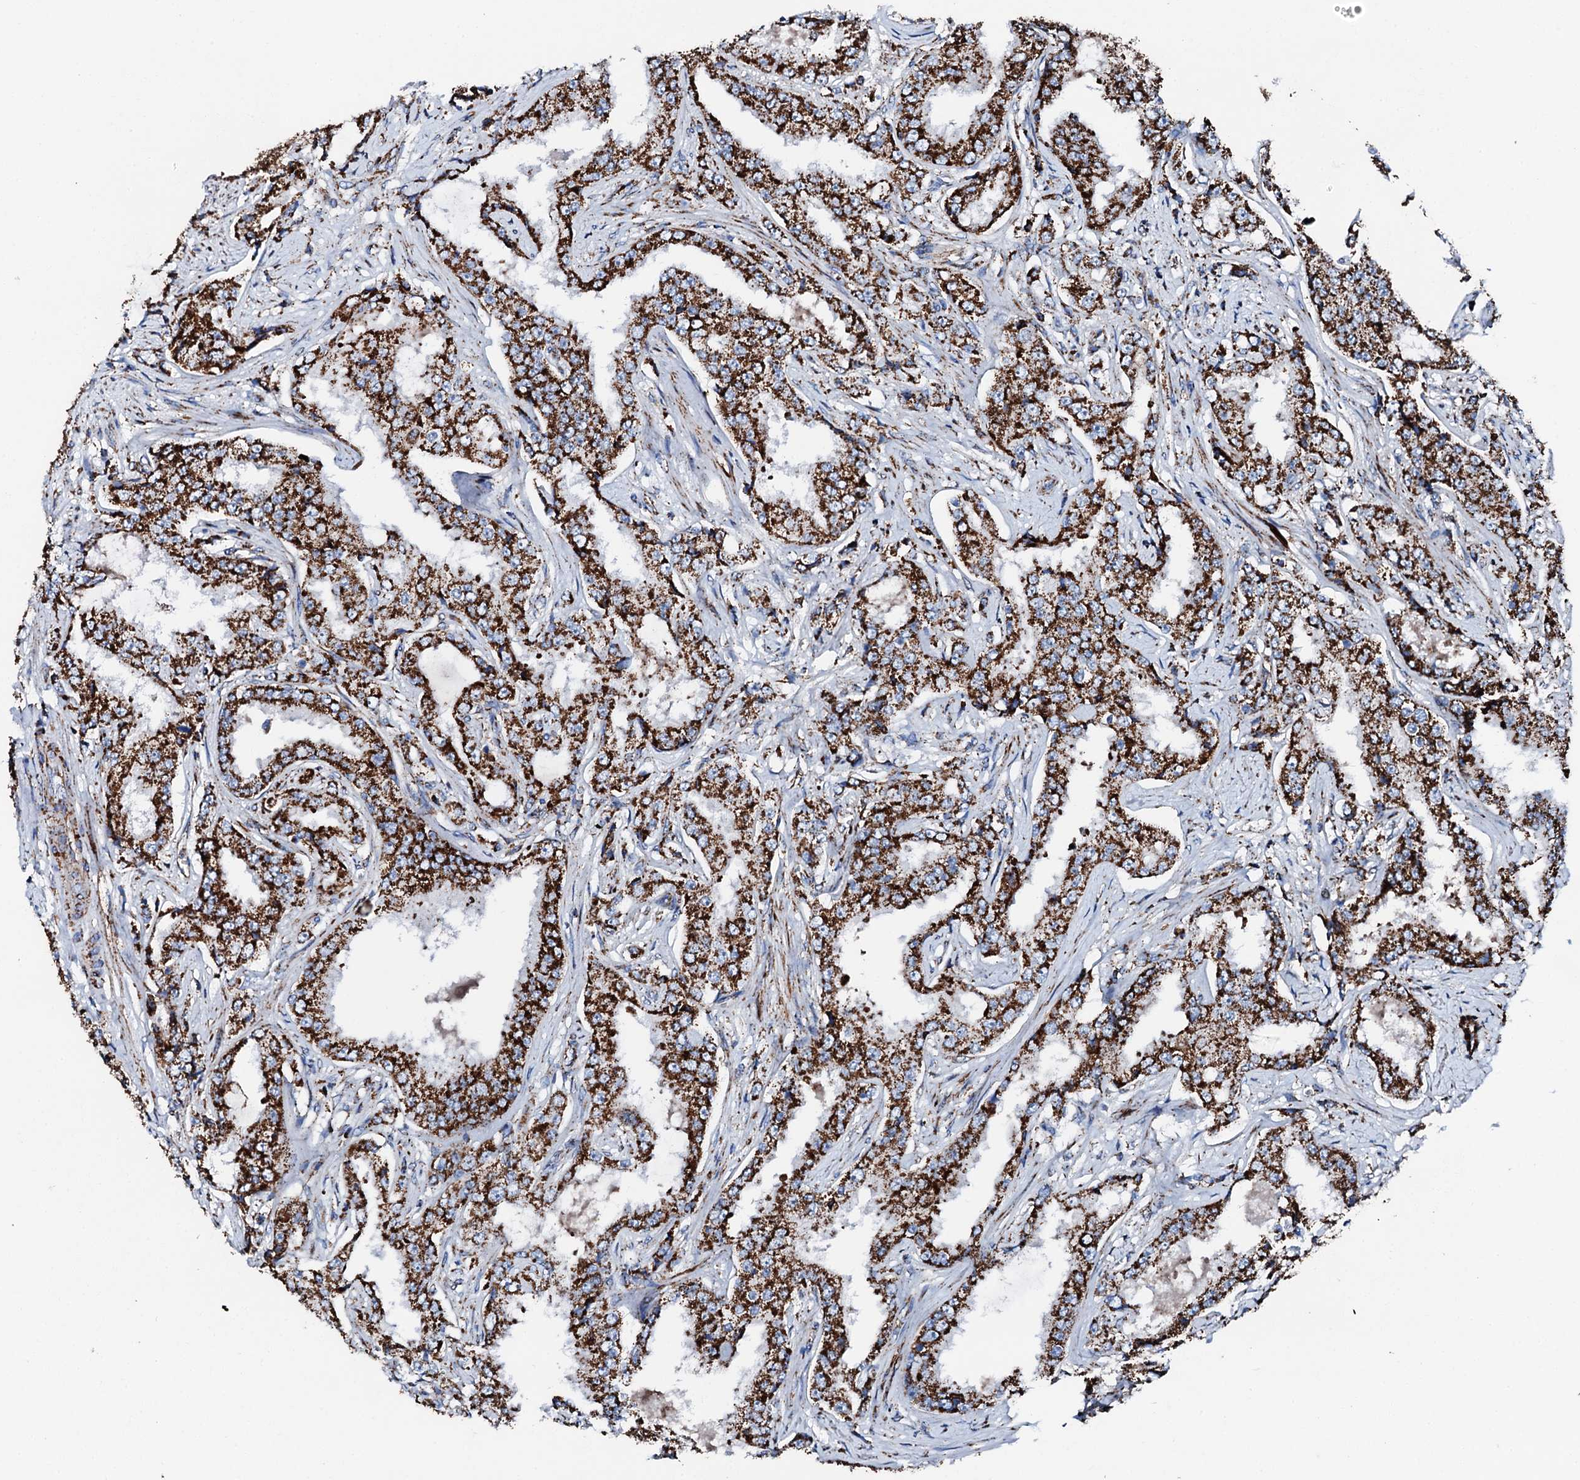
{"staining": {"intensity": "strong", "quantity": ">75%", "location": "cytoplasmic/membranous"}, "tissue": "prostate cancer", "cell_type": "Tumor cells", "image_type": "cancer", "snomed": [{"axis": "morphology", "description": "Adenocarcinoma, High grade"}, {"axis": "topography", "description": "Prostate"}], "caption": "Approximately >75% of tumor cells in prostate high-grade adenocarcinoma demonstrate strong cytoplasmic/membranous protein staining as visualized by brown immunohistochemical staining.", "gene": "HADH", "patient": {"sex": "male", "age": 73}}